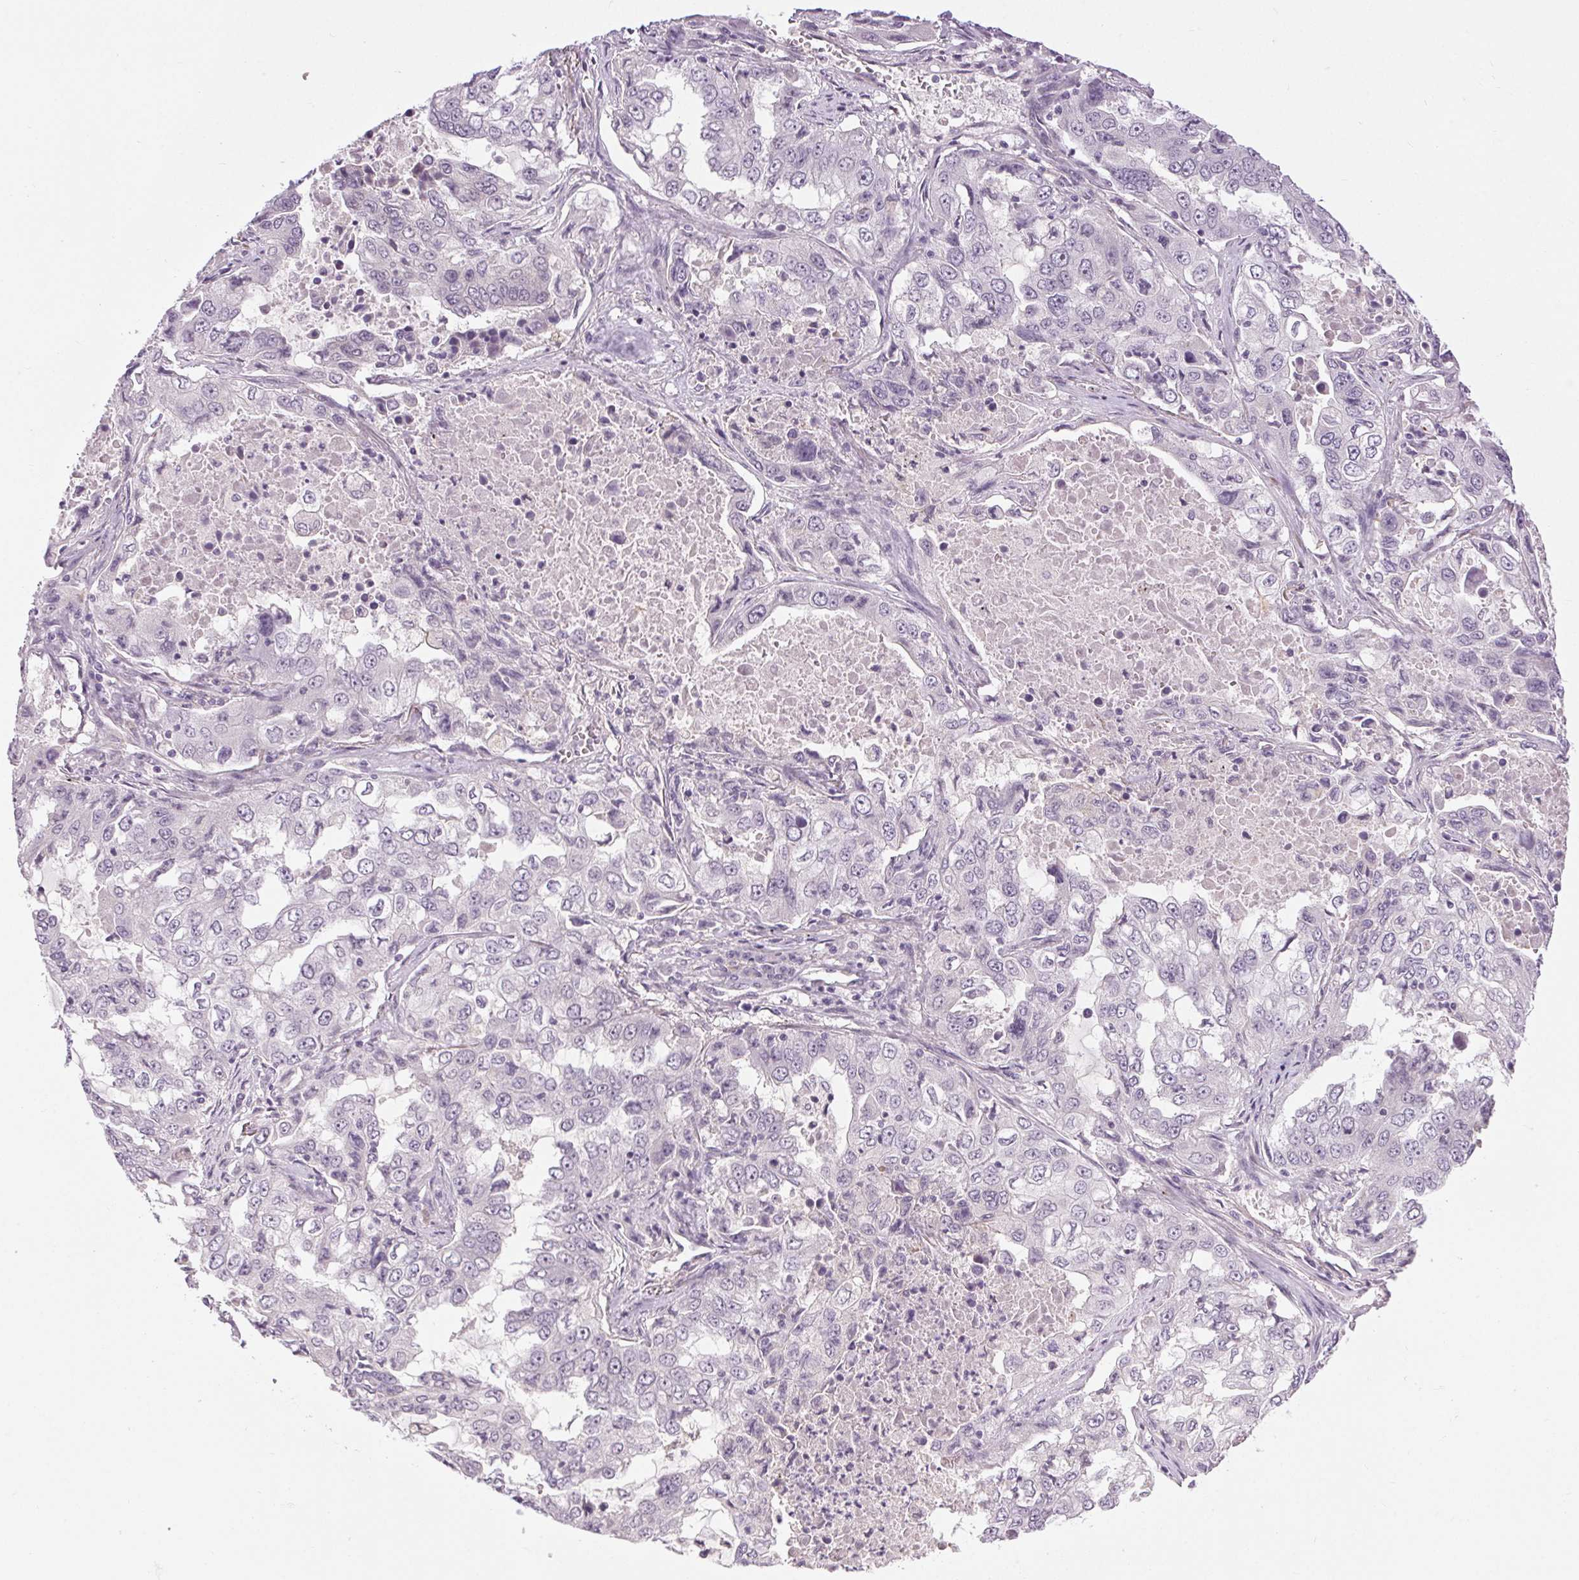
{"staining": {"intensity": "negative", "quantity": "none", "location": "none"}, "tissue": "lung cancer", "cell_type": "Tumor cells", "image_type": "cancer", "snomed": [{"axis": "morphology", "description": "Adenocarcinoma, NOS"}, {"axis": "topography", "description": "Lung"}], "caption": "A high-resolution photomicrograph shows immunohistochemistry (IHC) staining of lung adenocarcinoma, which shows no significant positivity in tumor cells. (Immunohistochemistry (ihc), brightfield microscopy, high magnification).", "gene": "FAM168A", "patient": {"sex": "female", "age": 61}}